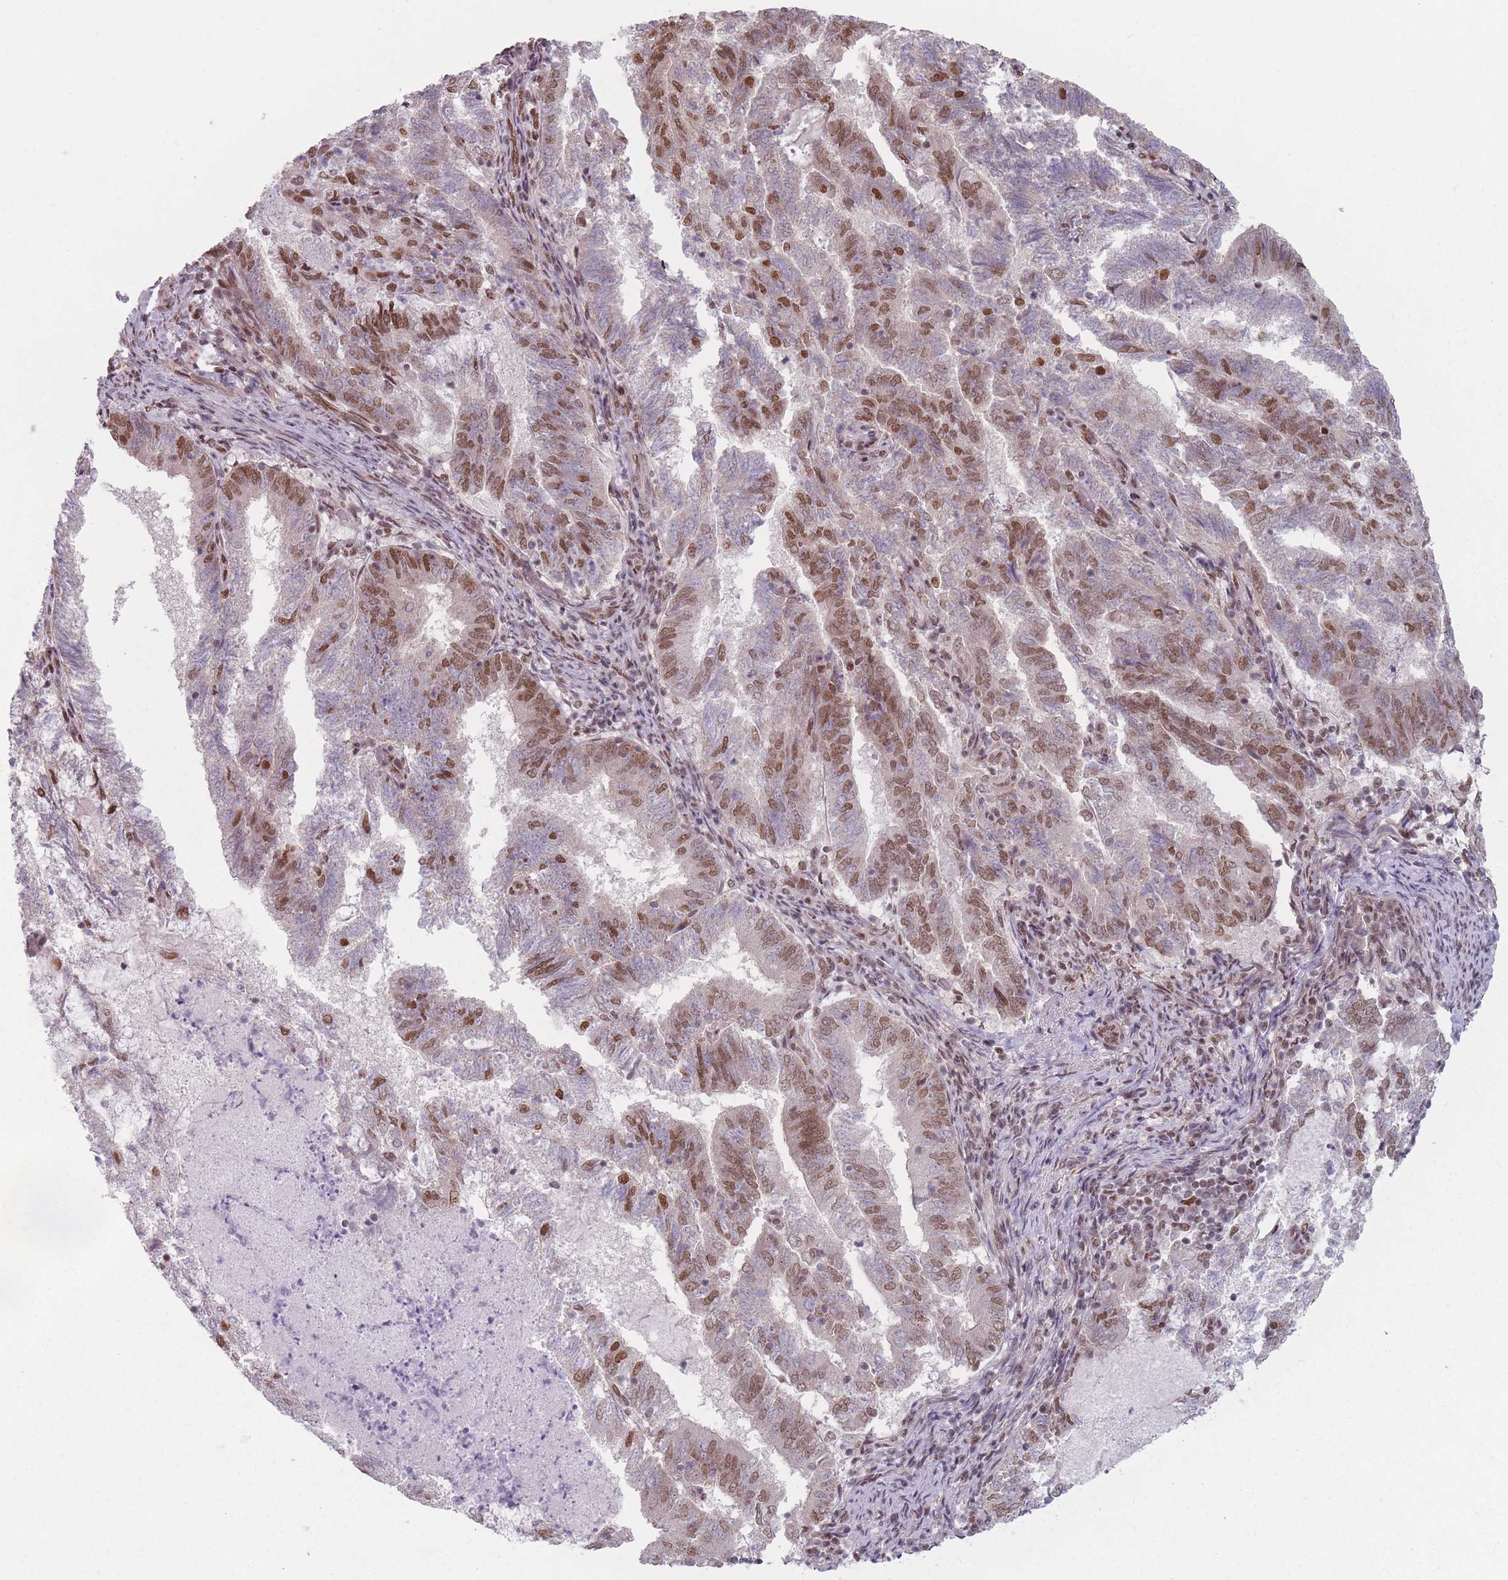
{"staining": {"intensity": "moderate", "quantity": ">75%", "location": "nuclear"}, "tissue": "endometrial cancer", "cell_type": "Tumor cells", "image_type": "cancer", "snomed": [{"axis": "morphology", "description": "Adenocarcinoma, NOS"}, {"axis": "topography", "description": "Endometrium"}], "caption": "Protein staining by immunohistochemistry shows moderate nuclear positivity in approximately >75% of tumor cells in endometrial cancer. The staining was performed using DAB (3,3'-diaminobenzidine) to visualize the protein expression in brown, while the nuclei were stained in blue with hematoxylin (Magnification: 20x).", "gene": "SH3BGRL2", "patient": {"sex": "female", "age": 80}}